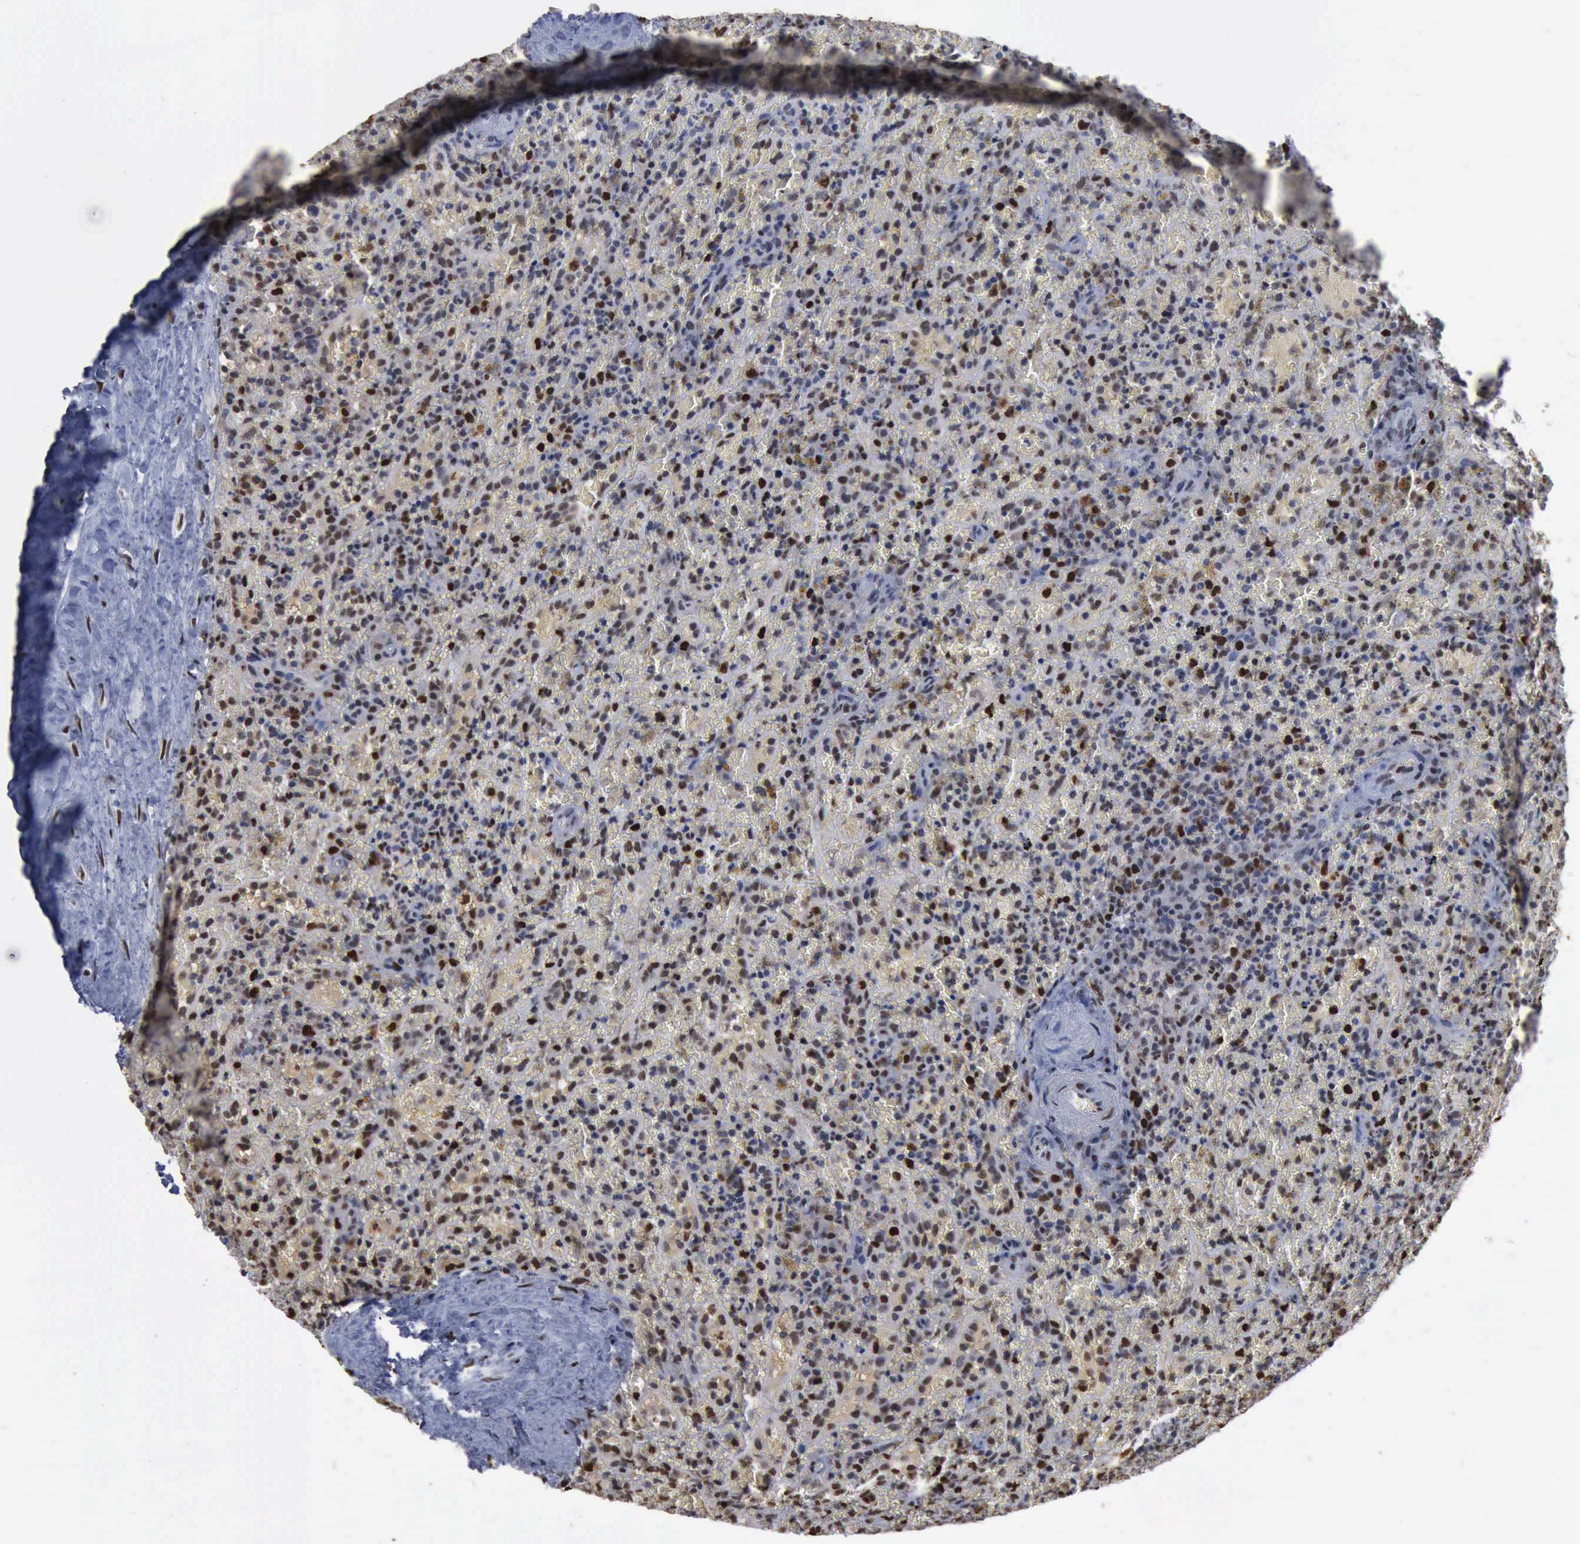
{"staining": {"intensity": "moderate", "quantity": "25%-75%", "location": "nuclear"}, "tissue": "lymphoma", "cell_type": "Tumor cells", "image_type": "cancer", "snomed": [{"axis": "morphology", "description": "Malignant lymphoma, non-Hodgkin's type, High grade"}, {"axis": "topography", "description": "Spleen"}, {"axis": "topography", "description": "Lymph node"}], "caption": "The photomicrograph shows a brown stain indicating the presence of a protein in the nuclear of tumor cells in malignant lymphoma, non-Hodgkin's type (high-grade).", "gene": "PCNA", "patient": {"sex": "female", "age": 70}}